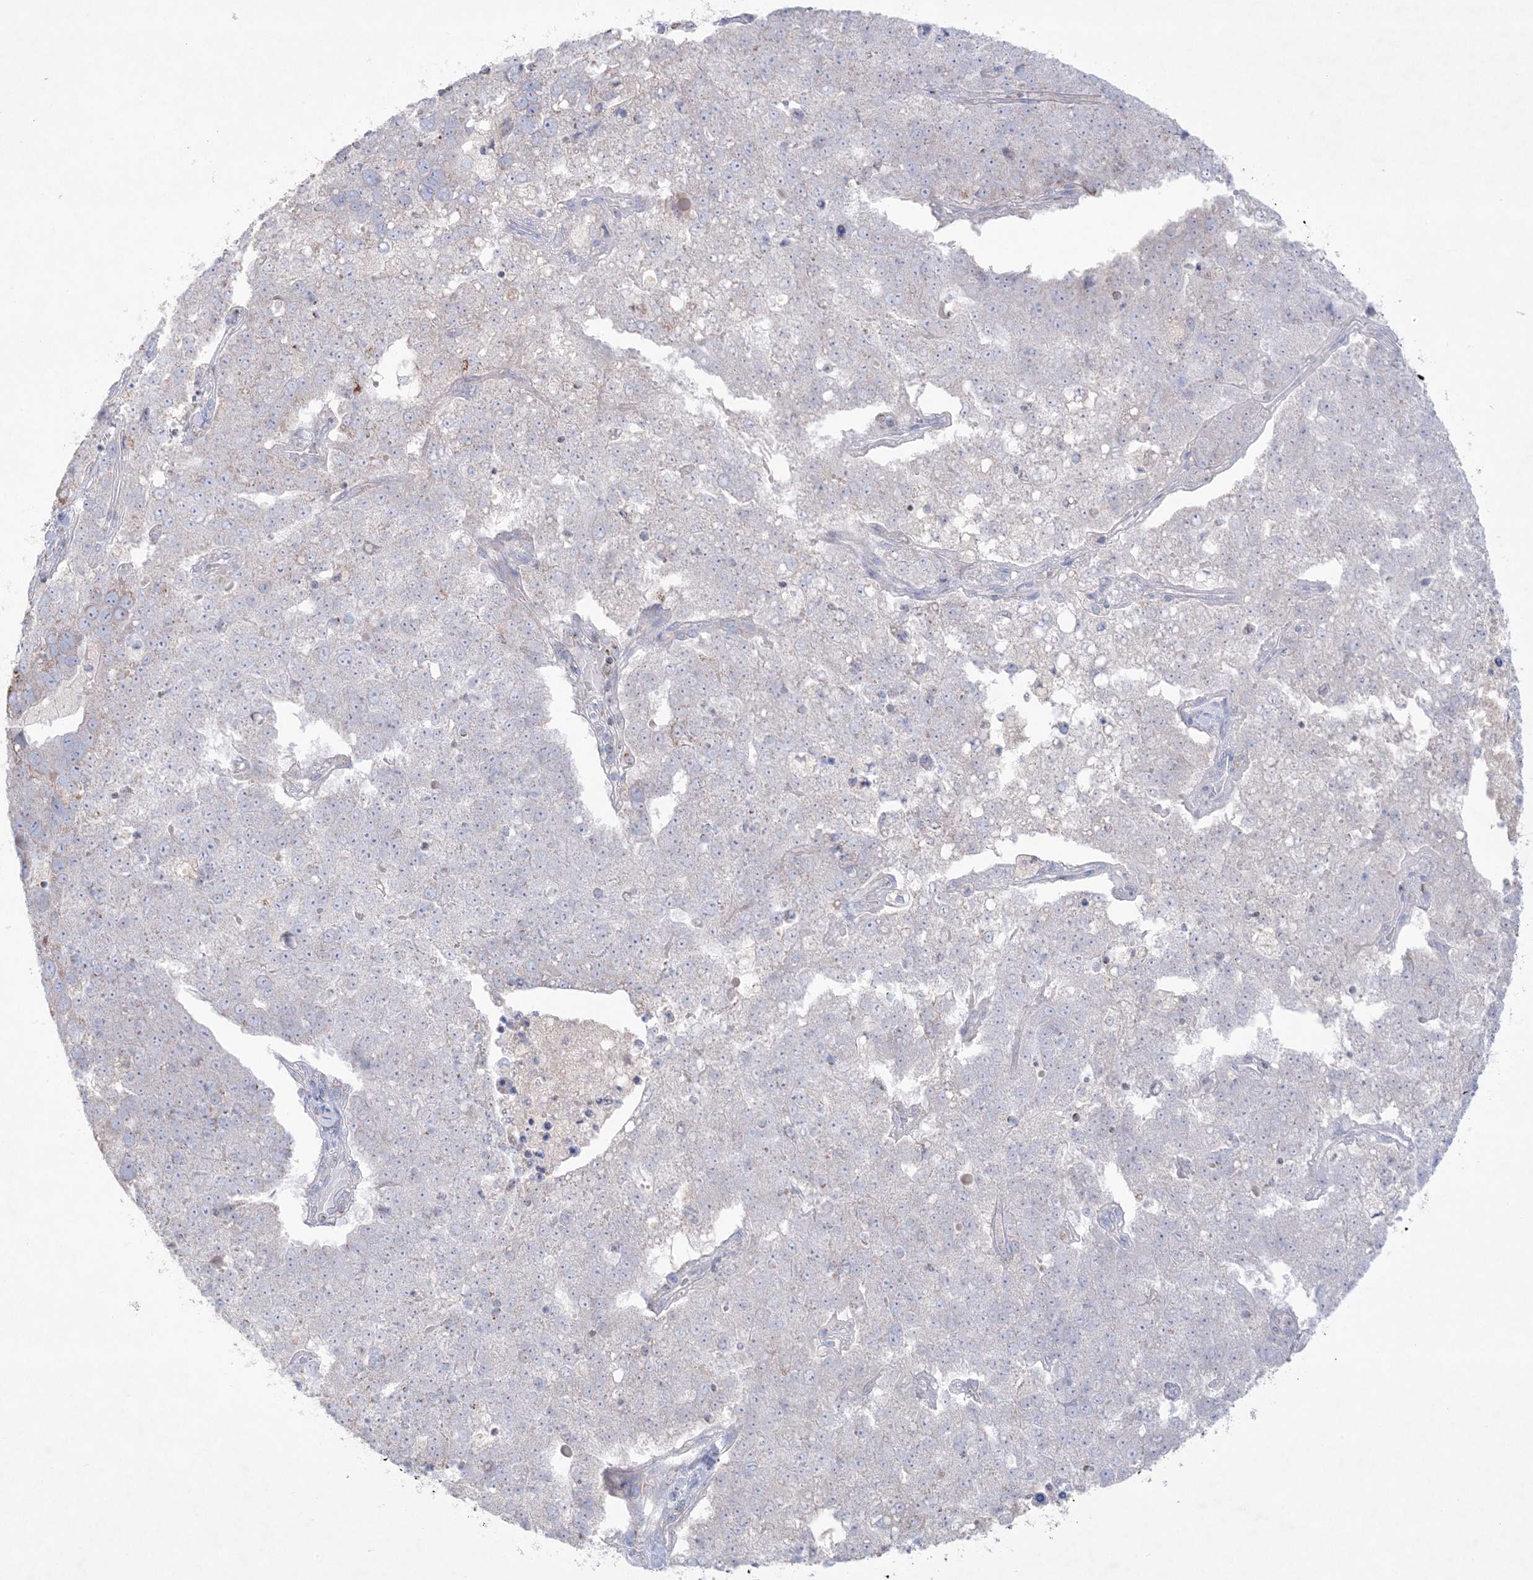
{"staining": {"intensity": "strong", "quantity": "<25%", "location": "cytoplasmic/membranous"}, "tissue": "pancreatic cancer", "cell_type": "Tumor cells", "image_type": "cancer", "snomed": [{"axis": "morphology", "description": "Adenocarcinoma, NOS"}, {"axis": "topography", "description": "Pancreas"}], "caption": "An image of human pancreatic cancer stained for a protein displays strong cytoplasmic/membranous brown staining in tumor cells. (brown staining indicates protein expression, while blue staining denotes nuclei).", "gene": "KCTD6", "patient": {"sex": "female", "age": 61}}